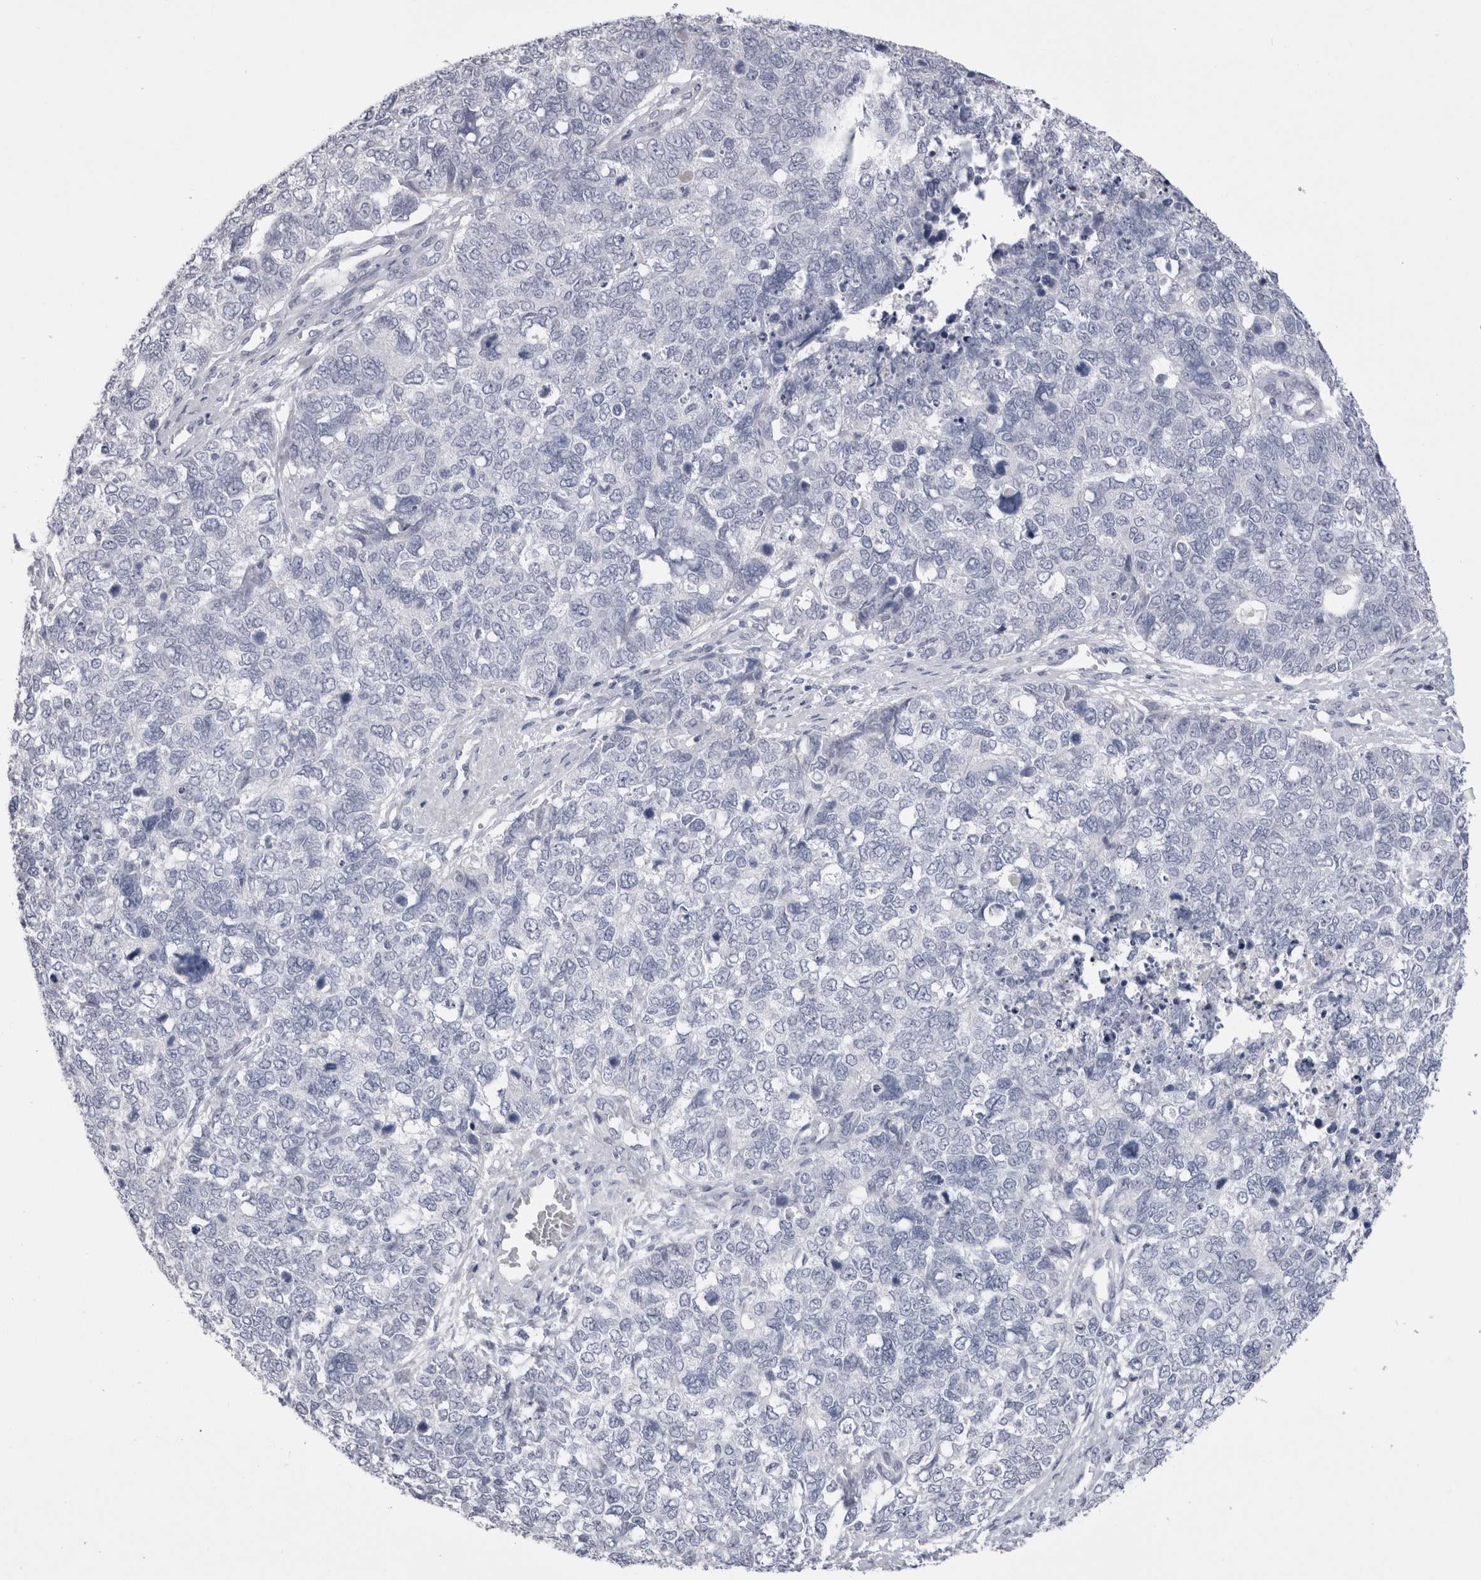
{"staining": {"intensity": "negative", "quantity": "none", "location": "none"}, "tissue": "cervical cancer", "cell_type": "Tumor cells", "image_type": "cancer", "snomed": [{"axis": "morphology", "description": "Squamous cell carcinoma, NOS"}, {"axis": "topography", "description": "Cervix"}], "caption": "A photomicrograph of cervical cancer stained for a protein exhibits no brown staining in tumor cells.", "gene": "CDHR5", "patient": {"sex": "female", "age": 63}}